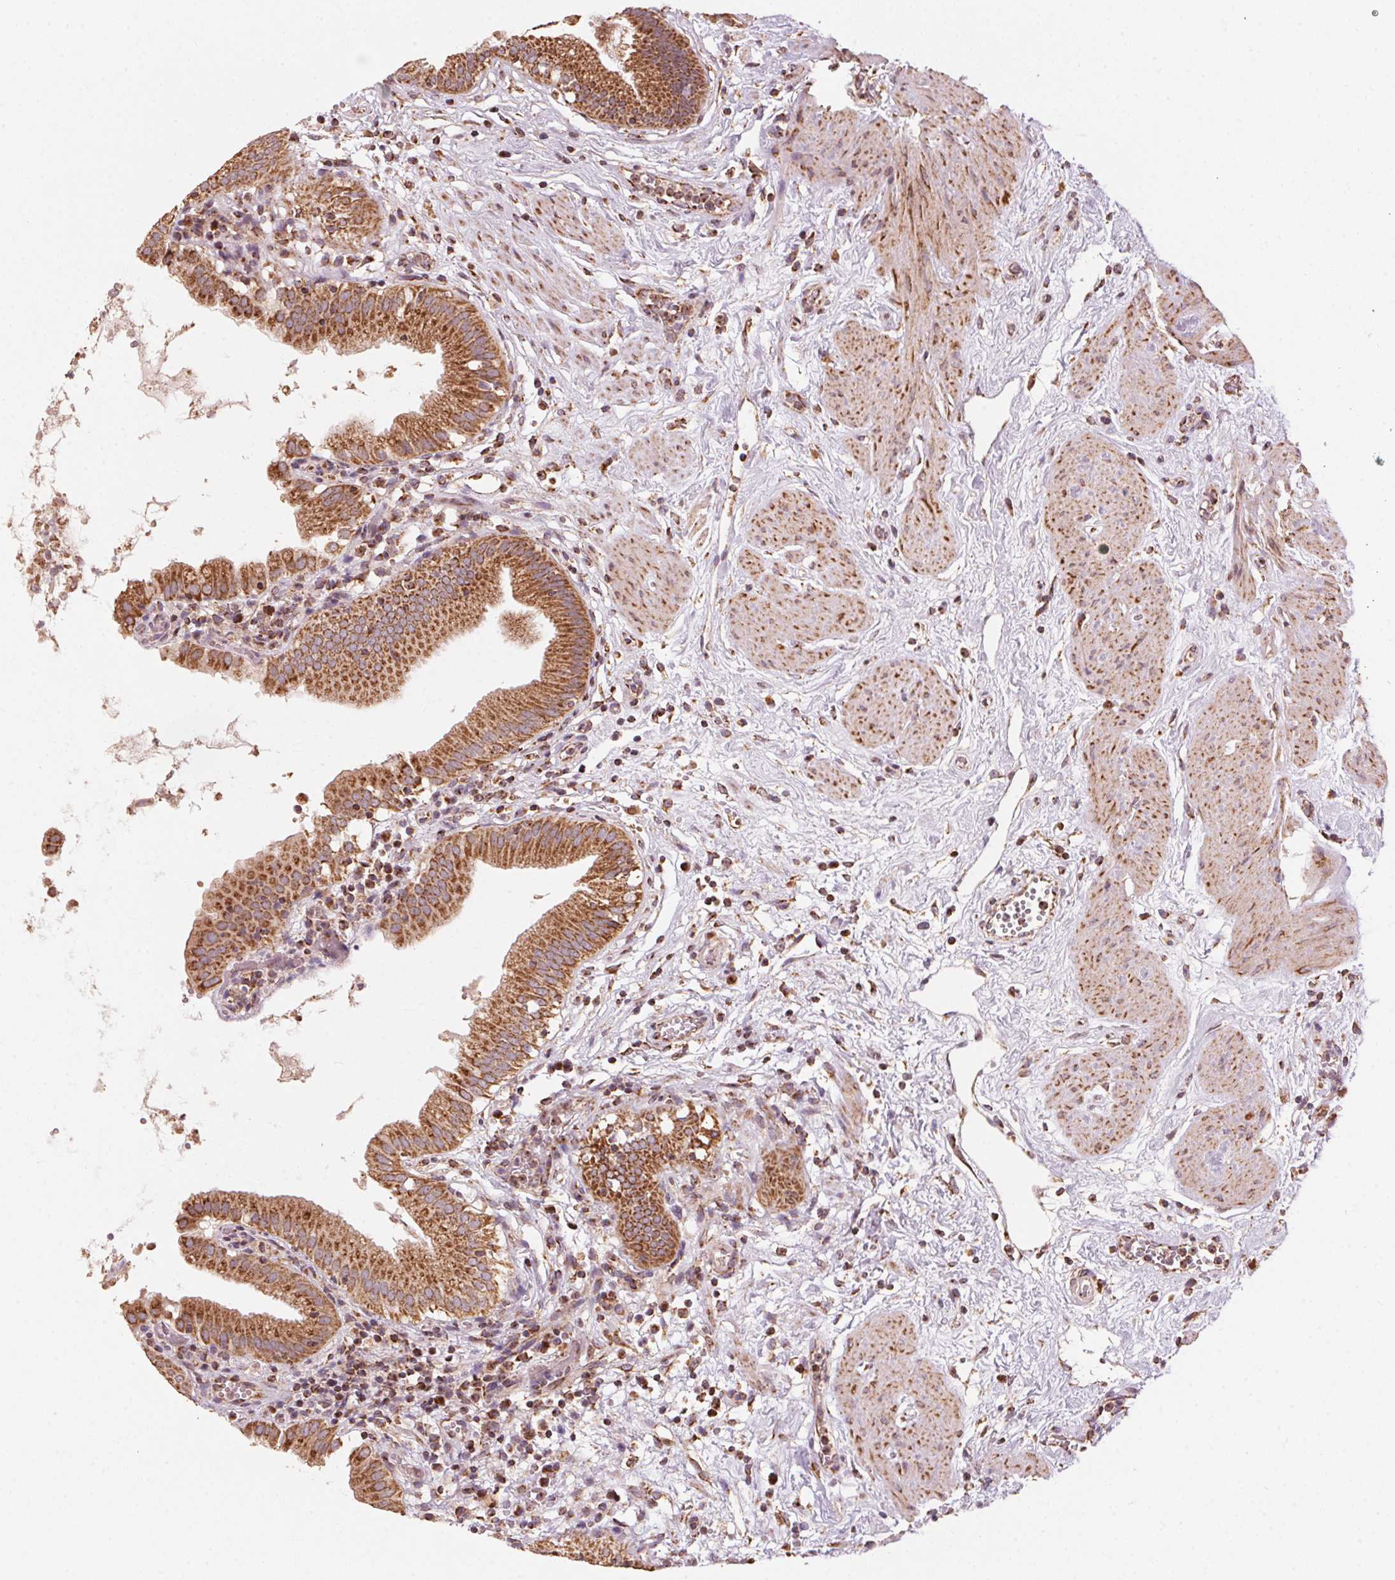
{"staining": {"intensity": "strong", "quantity": ">75%", "location": "cytoplasmic/membranous"}, "tissue": "gallbladder", "cell_type": "Glandular cells", "image_type": "normal", "snomed": [{"axis": "morphology", "description": "Normal tissue, NOS"}, {"axis": "topography", "description": "Gallbladder"}], "caption": "A photomicrograph of human gallbladder stained for a protein displays strong cytoplasmic/membranous brown staining in glandular cells. (DAB IHC, brown staining for protein, blue staining for nuclei).", "gene": "TOMM70", "patient": {"sex": "female", "age": 65}}